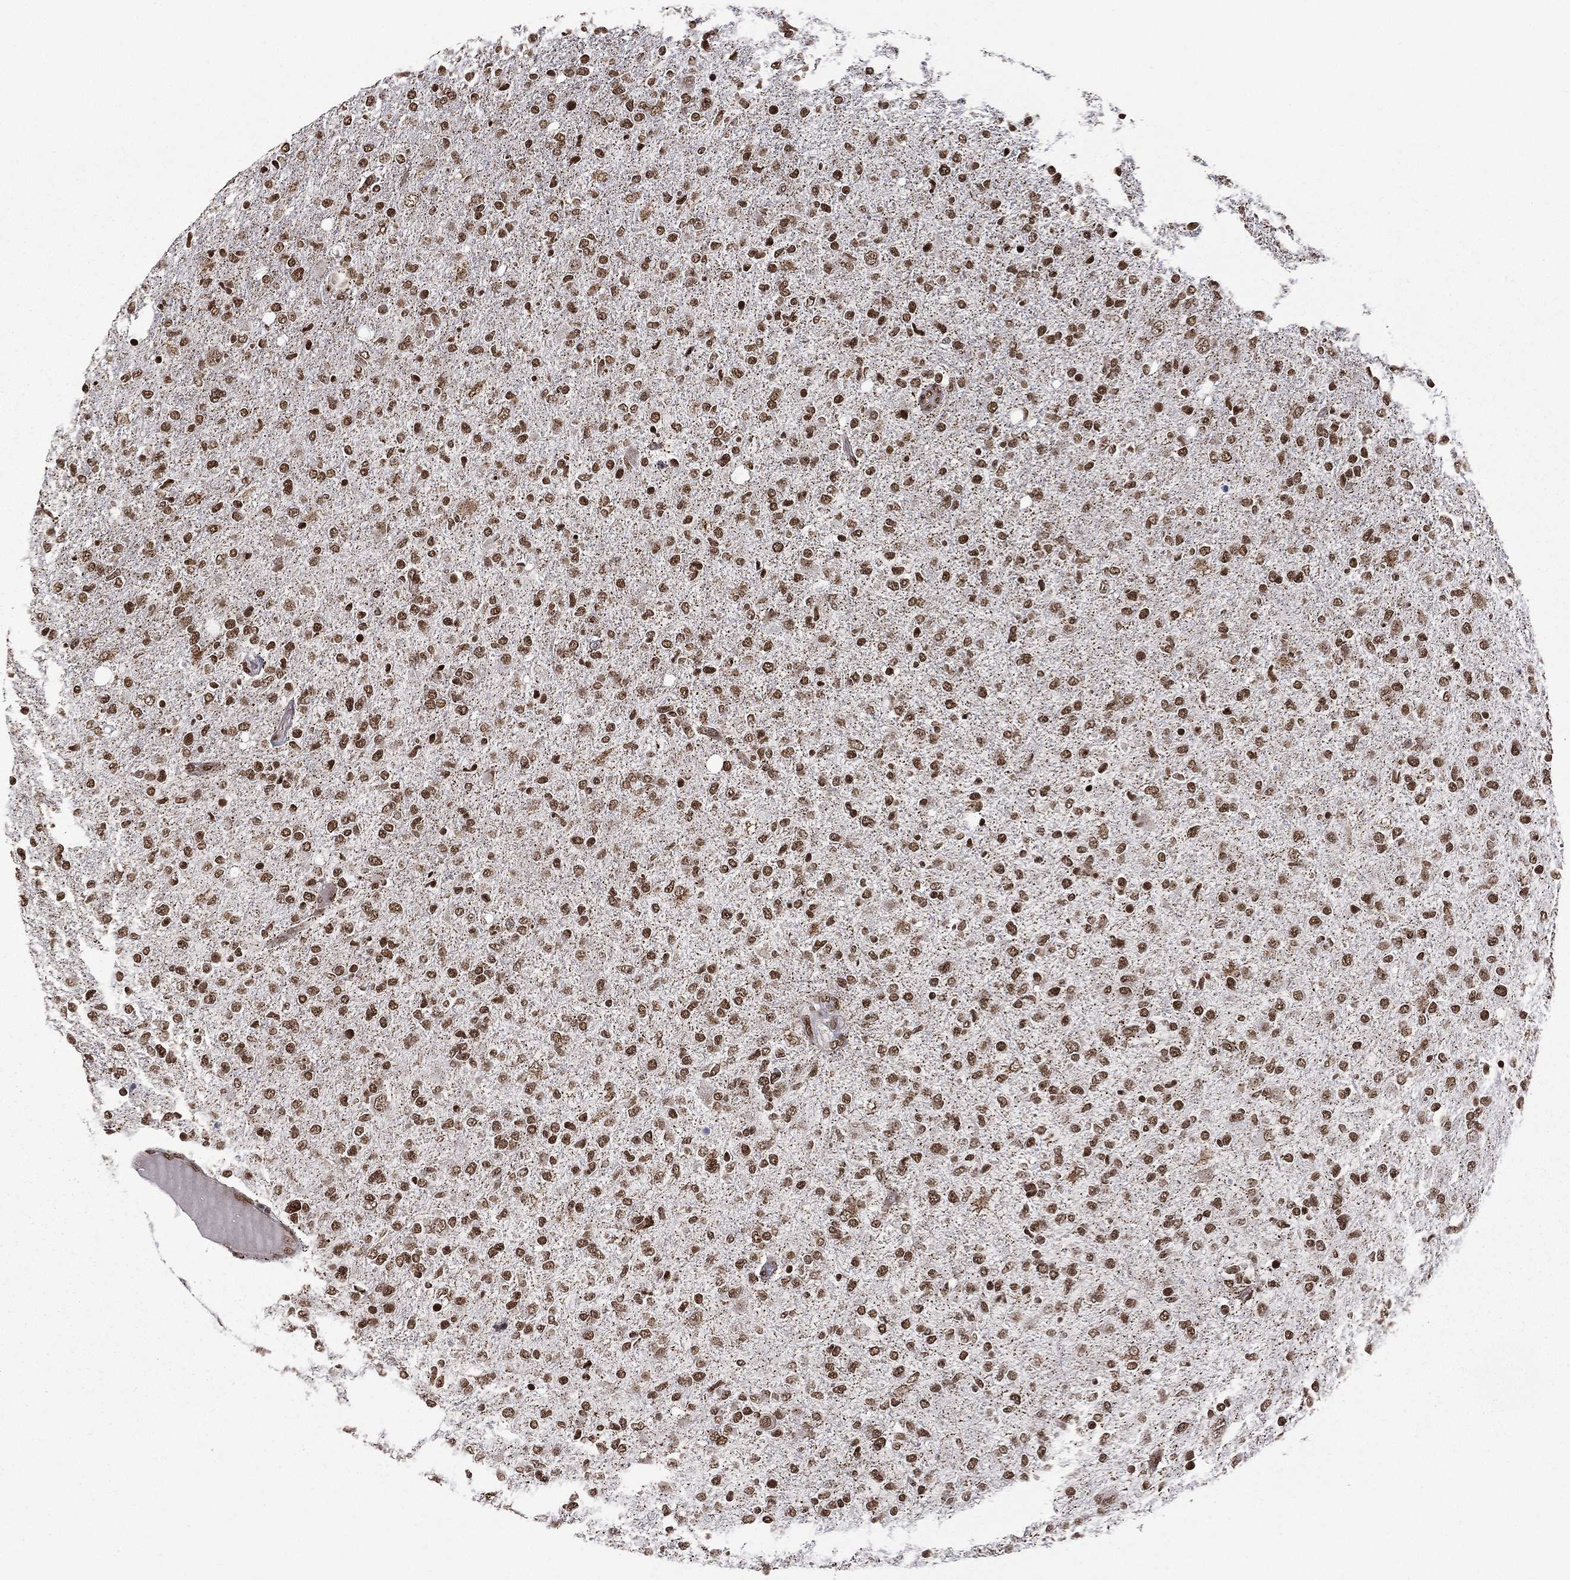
{"staining": {"intensity": "strong", "quantity": ">75%", "location": "nuclear"}, "tissue": "glioma", "cell_type": "Tumor cells", "image_type": "cancer", "snomed": [{"axis": "morphology", "description": "Glioma, malignant, High grade"}, {"axis": "topography", "description": "Cerebral cortex"}], "caption": "Immunohistochemistry staining of glioma, which exhibits high levels of strong nuclear expression in about >75% of tumor cells indicating strong nuclear protein positivity. The staining was performed using DAB (brown) for protein detection and nuclei were counterstained in hematoxylin (blue).", "gene": "C5orf24", "patient": {"sex": "male", "age": 70}}